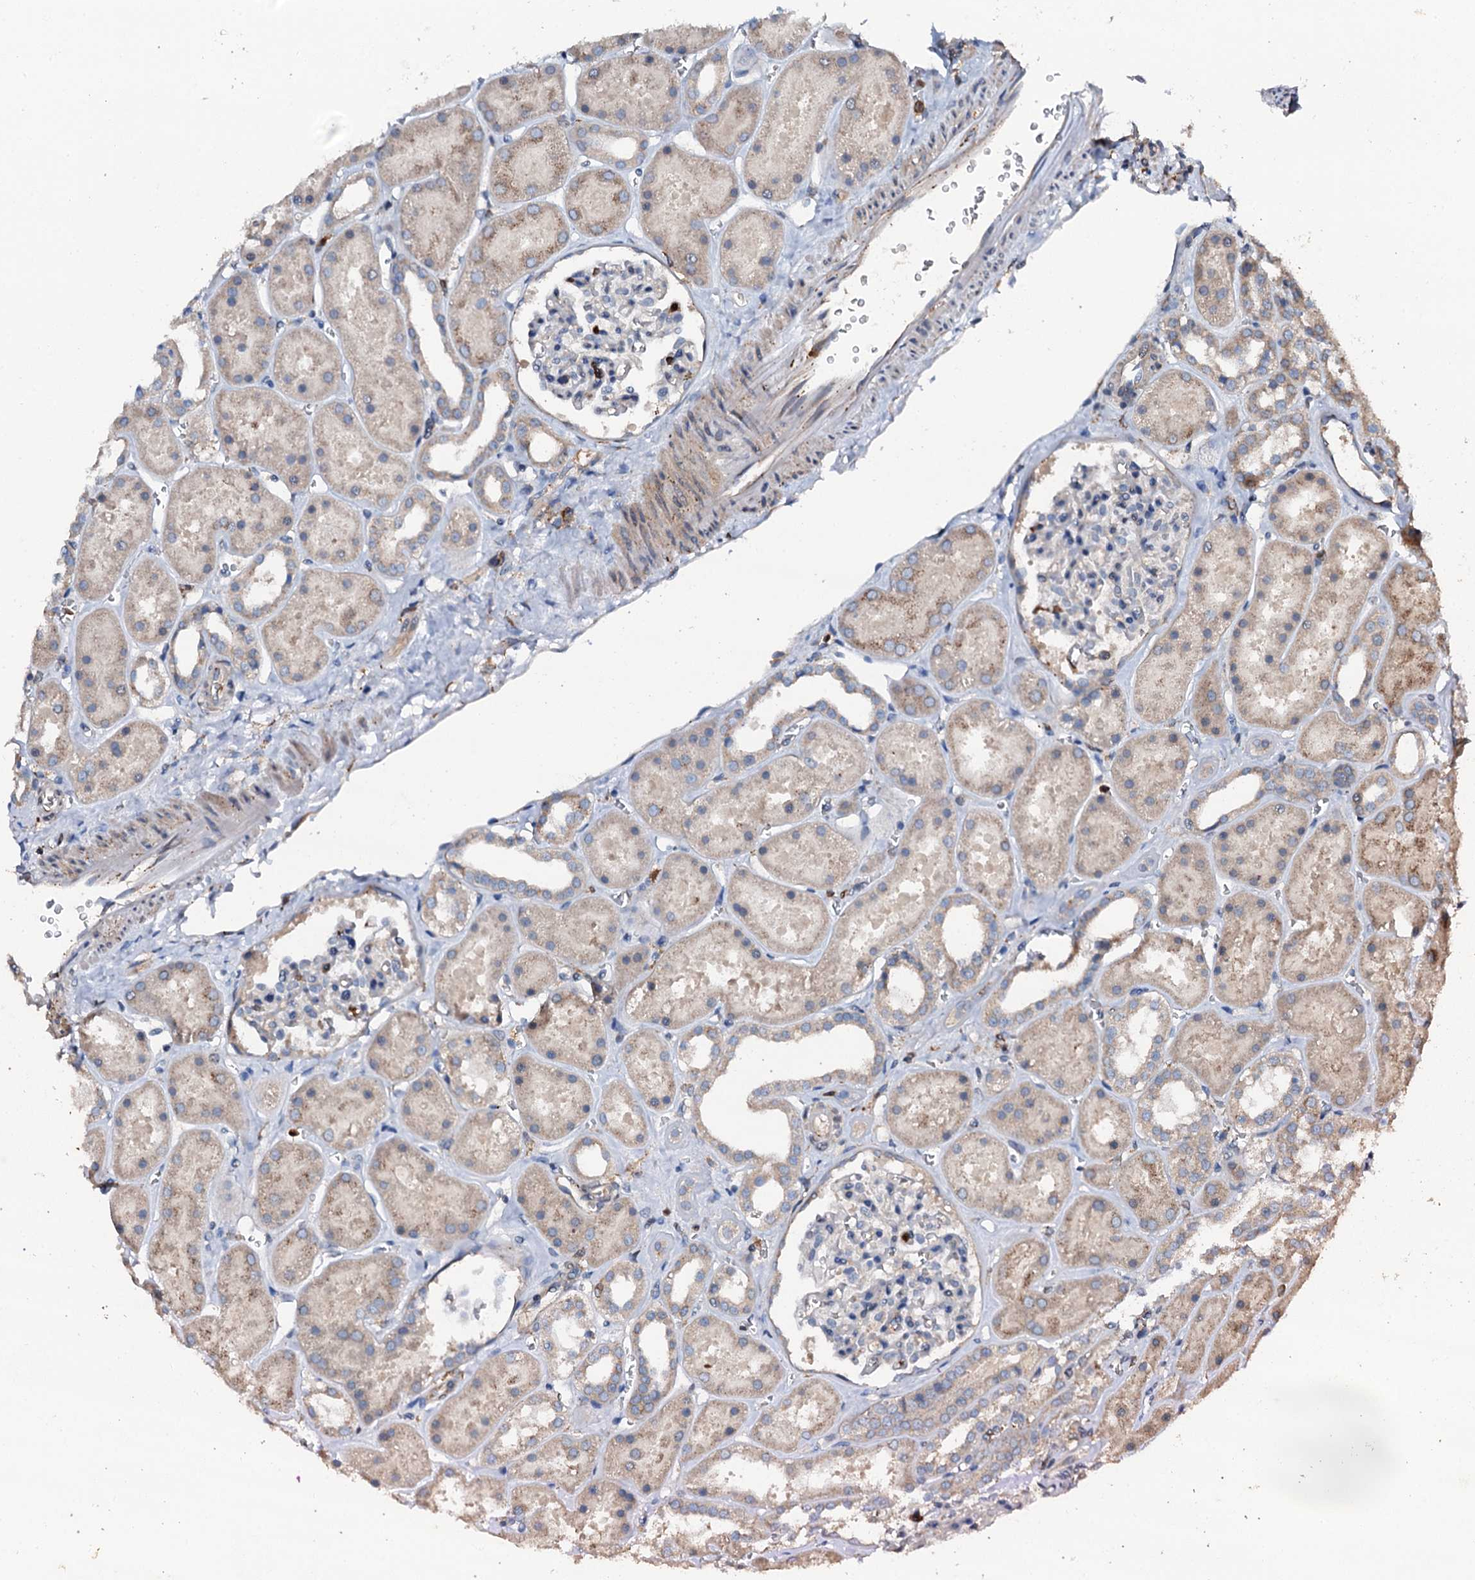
{"staining": {"intensity": "negative", "quantity": "none", "location": "none"}, "tissue": "kidney", "cell_type": "Cells in glomeruli", "image_type": "normal", "snomed": [{"axis": "morphology", "description": "Normal tissue, NOS"}, {"axis": "topography", "description": "Kidney"}], "caption": "This photomicrograph is of unremarkable kidney stained with immunohistochemistry to label a protein in brown with the nuclei are counter-stained blue. There is no positivity in cells in glomeruli. (DAB immunohistochemistry (IHC) visualized using brightfield microscopy, high magnification).", "gene": "GRK2", "patient": {"sex": "female", "age": 41}}